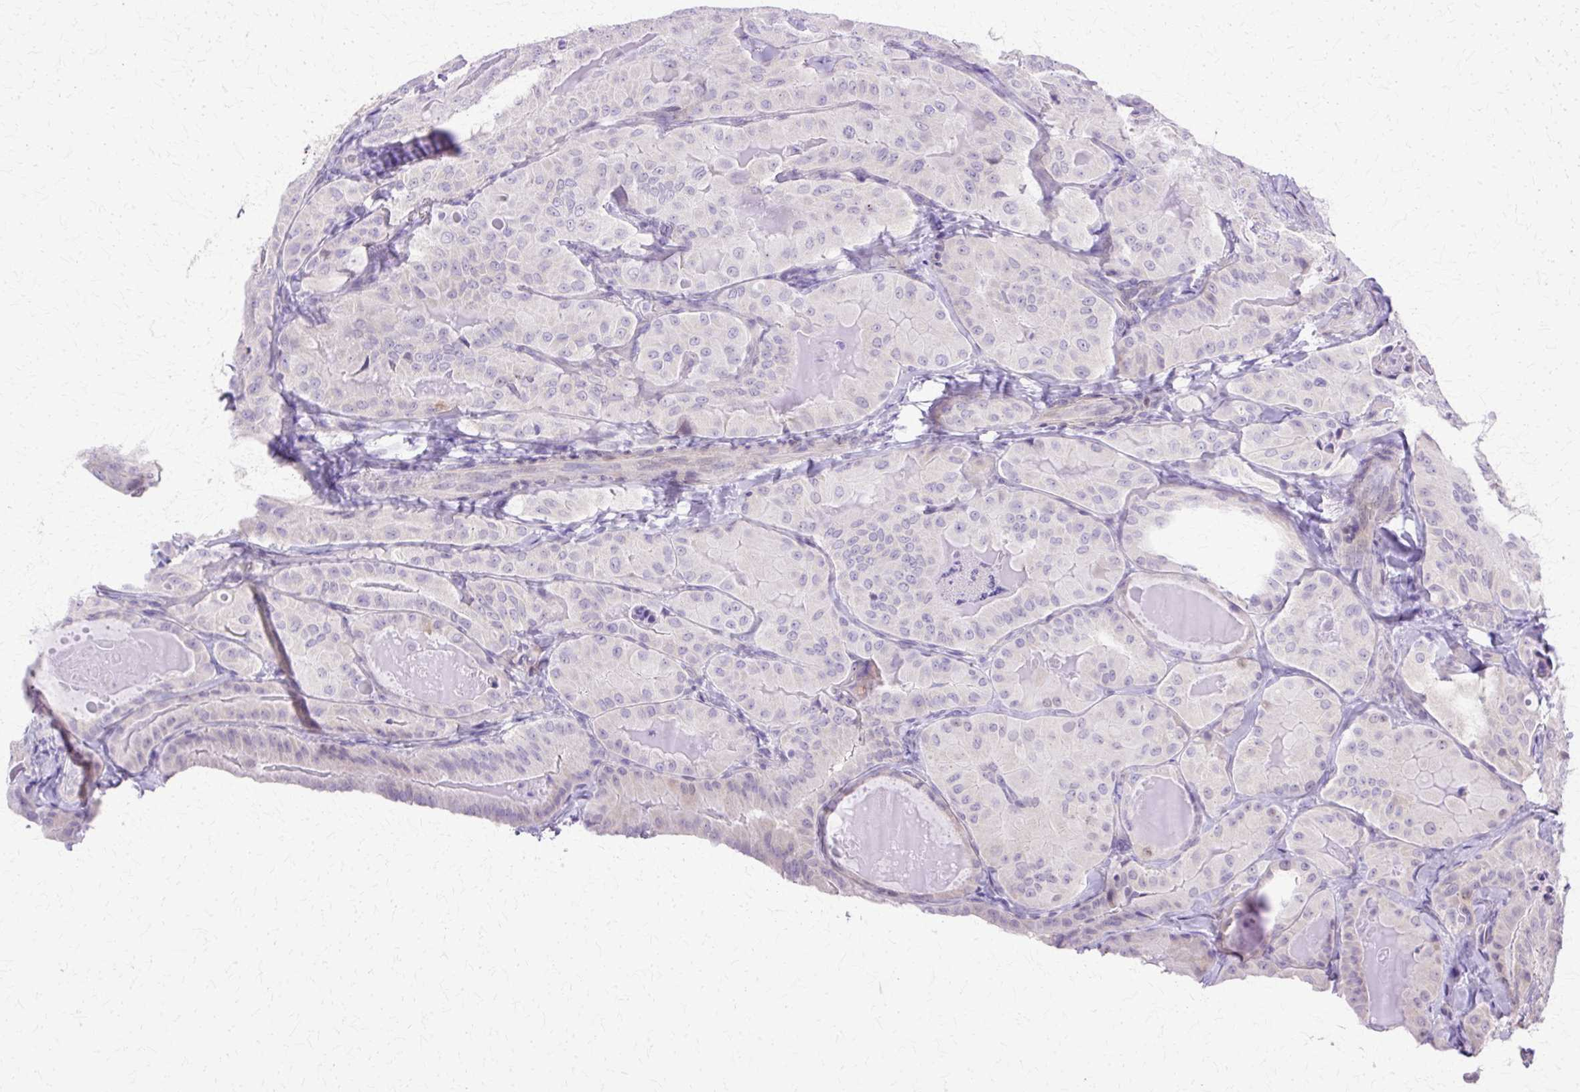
{"staining": {"intensity": "negative", "quantity": "none", "location": "none"}, "tissue": "thyroid cancer", "cell_type": "Tumor cells", "image_type": "cancer", "snomed": [{"axis": "morphology", "description": "Papillary adenocarcinoma, NOS"}, {"axis": "topography", "description": "Thyroid gland"}], "caption": "DAB (3,3'-diaminobenzidine) immunohistochemical staining of human thyroid papillary adenocarcinoma displays no significant expression in tumor cells.", "gene": "HSPA8", "patient": {"sex": "female", "age": 68}}